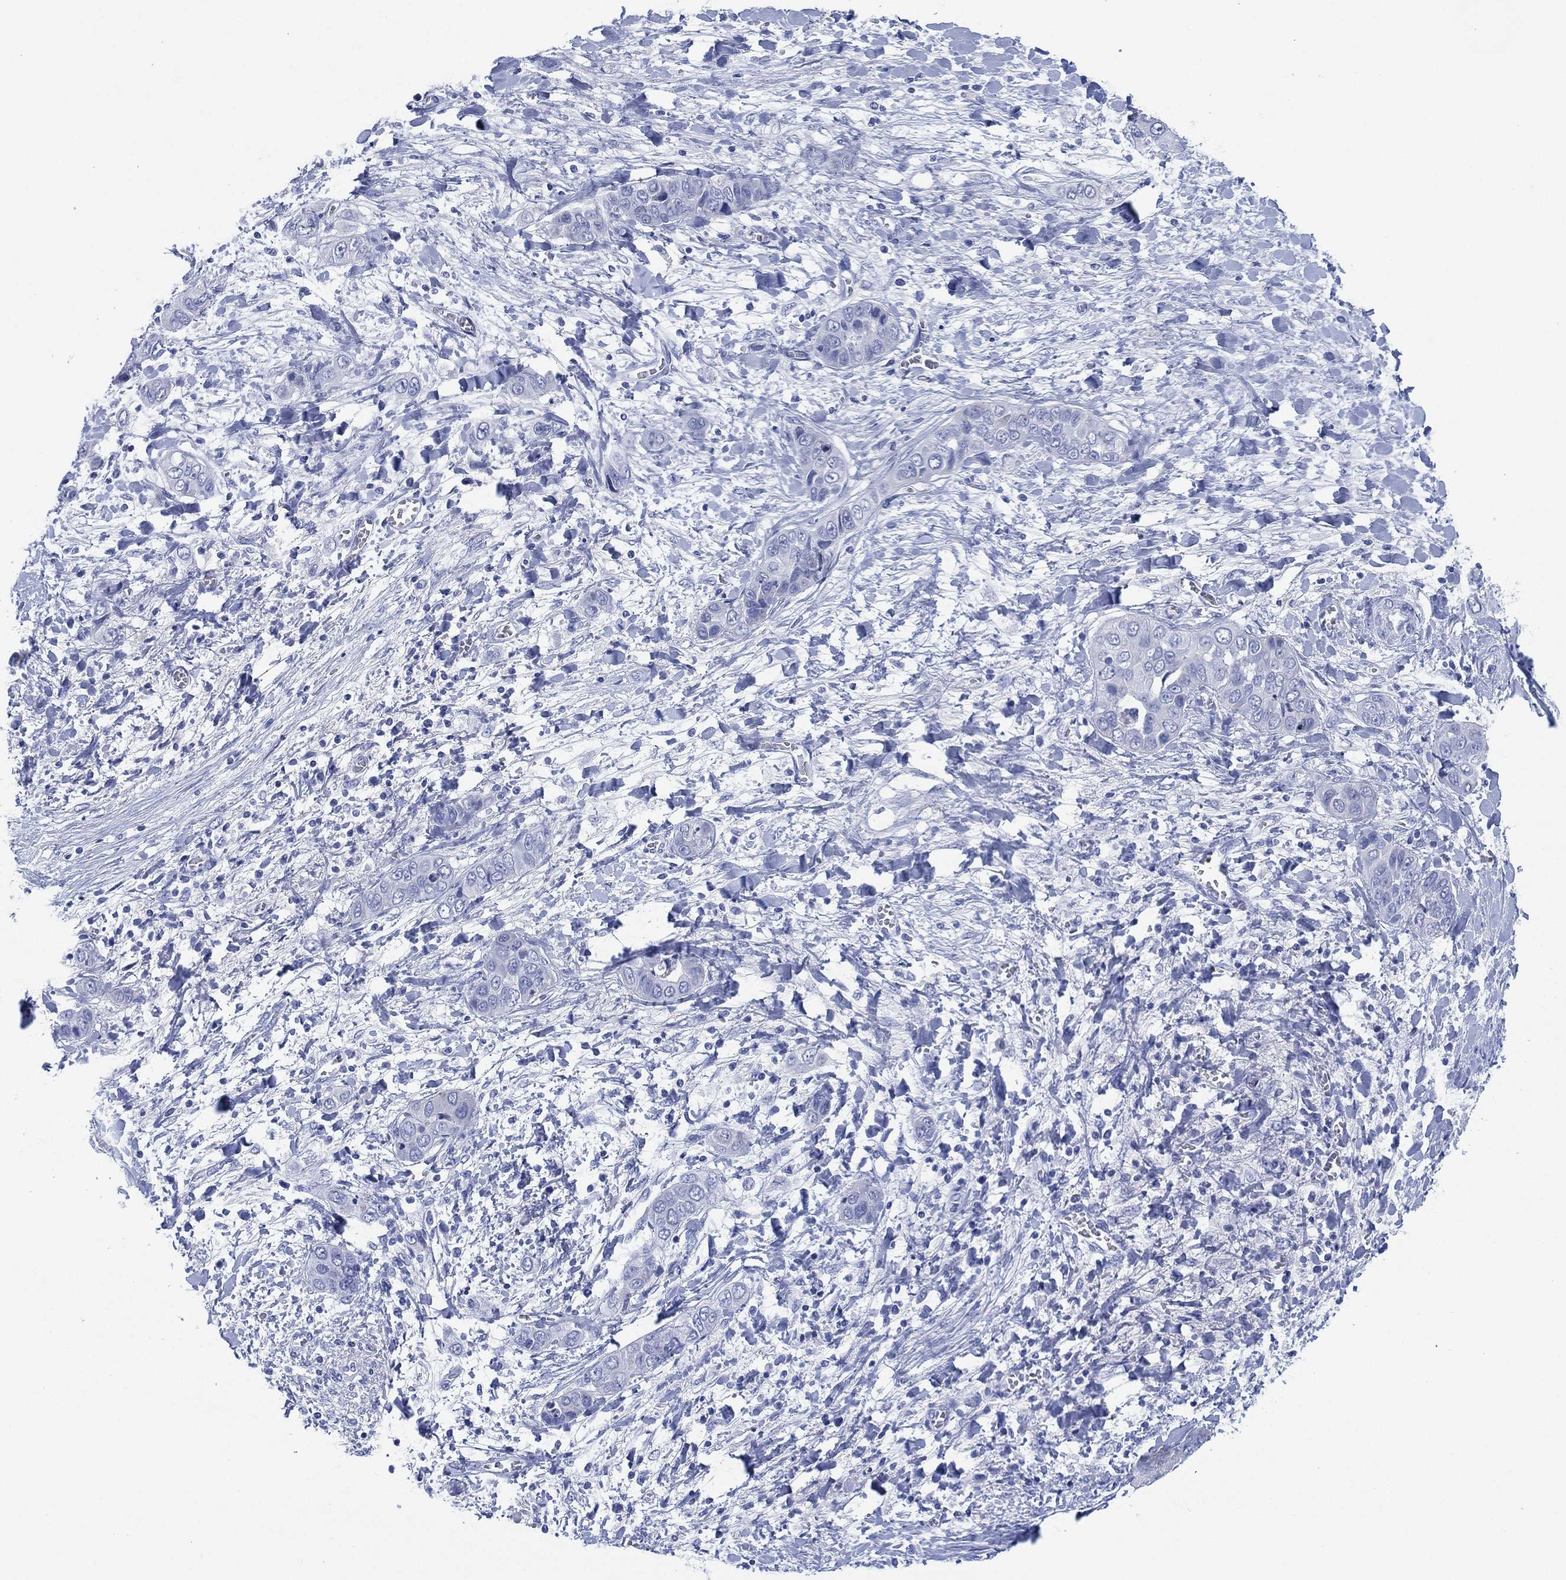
{"staining": {"intensity": "negative", "quantity": "none", "location": "none"}, "tissue": "liver cancer", "cell_type": "Tumor cells", "image_type": "cancer", "snomed": [{"axis": "morphology", "description": "Cholangiocarcinoma"}, {"axis": "topography", "description": "Liver"}], "caption": "High power microscopy image of an immunohistochemistry histopathology image of cholangiocarcinoma (liver), revealing no significant staining in tumor cells.", "gene": "SLC9C2", "patient": {"sex": "female", "age": 52}}